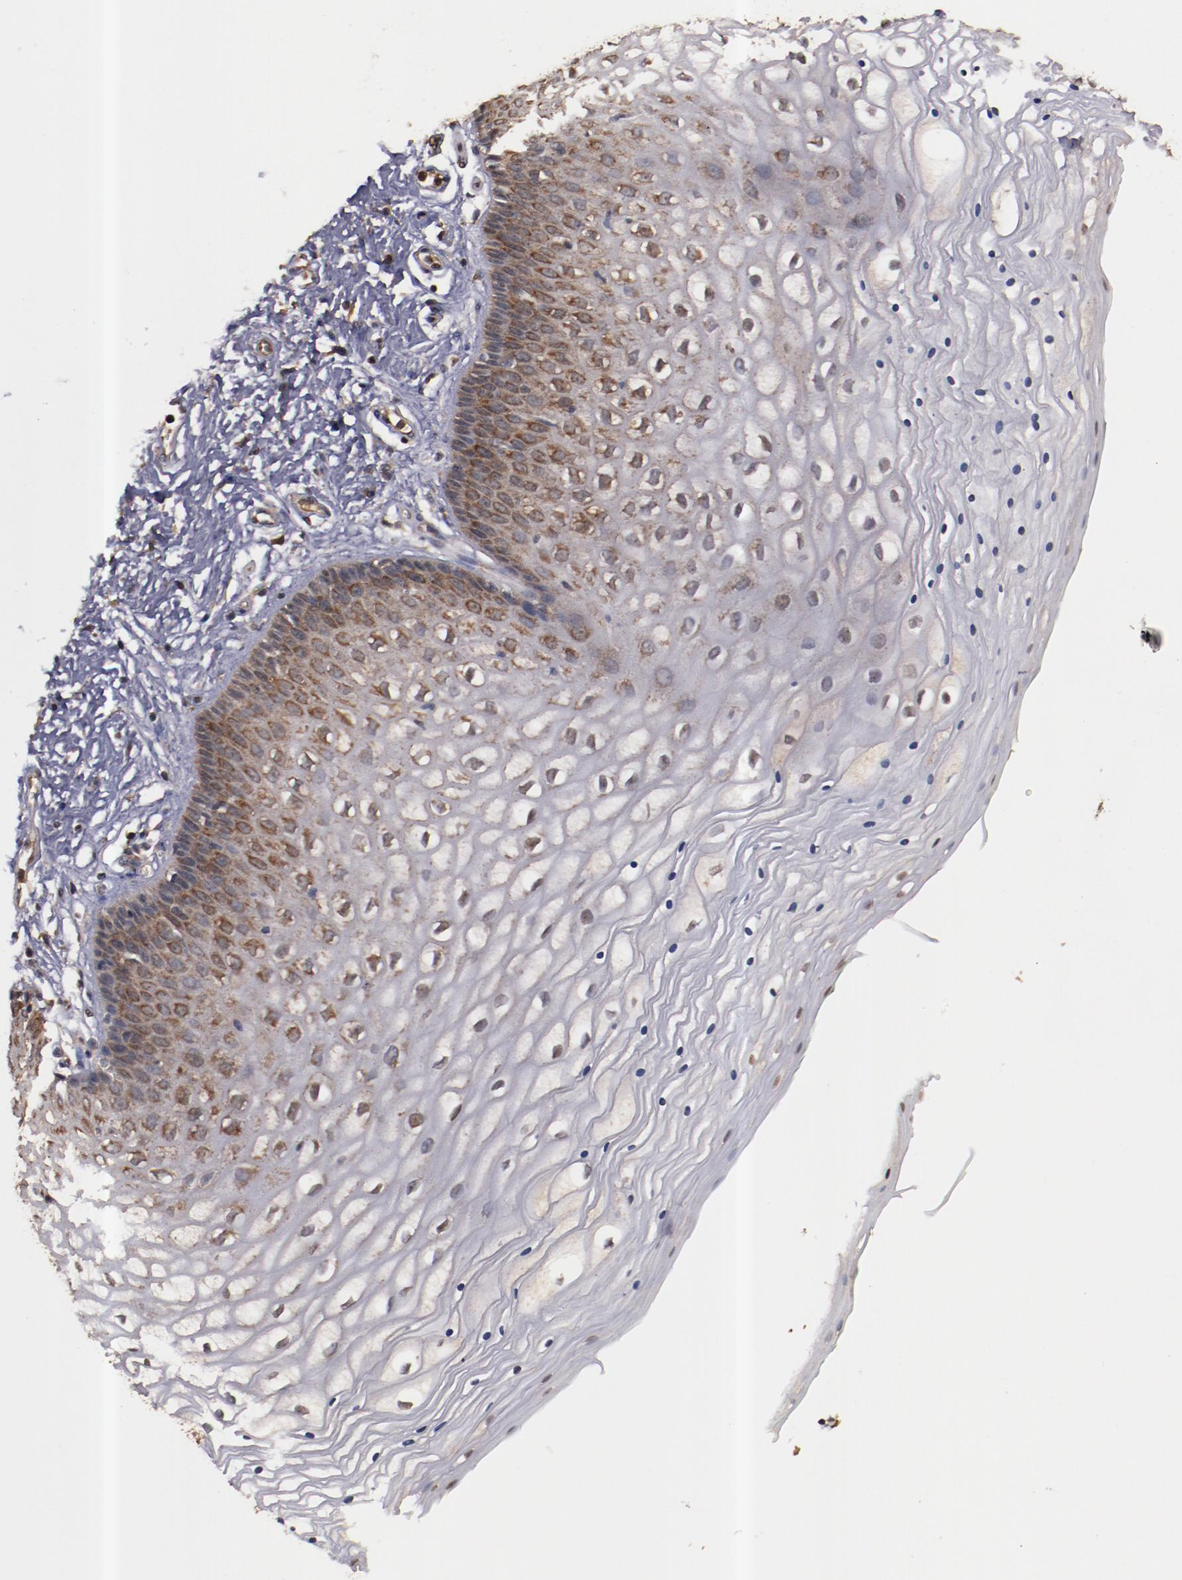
{"staining": {"intensity": "moderate", "quantity": "25%-75%", "location": "cytoplasmic/membranous"}, "tissue": "vagina", "cell_type": "Squamous epithelial cells", "image_type": "normal", "snomed": [{"axis": "morphology", "description": "Normal tissue, NOS"}, {"axis": "topography", "description": "Vagina"}], "caption": "Immunohistochemical staining of benign human vagina exhibits moderate cytoplasmic/membranous protein positivity in approximately 25%-75% of squamous epithelial cells. Using DAB (3,3'-diaminobenzidine) (brown) and hematoxylin (blue) stains, captured at high magnification using brightfield microscopy.", "gene": "TXNDC16", "patient": {"sex": "female", "age": 34}}